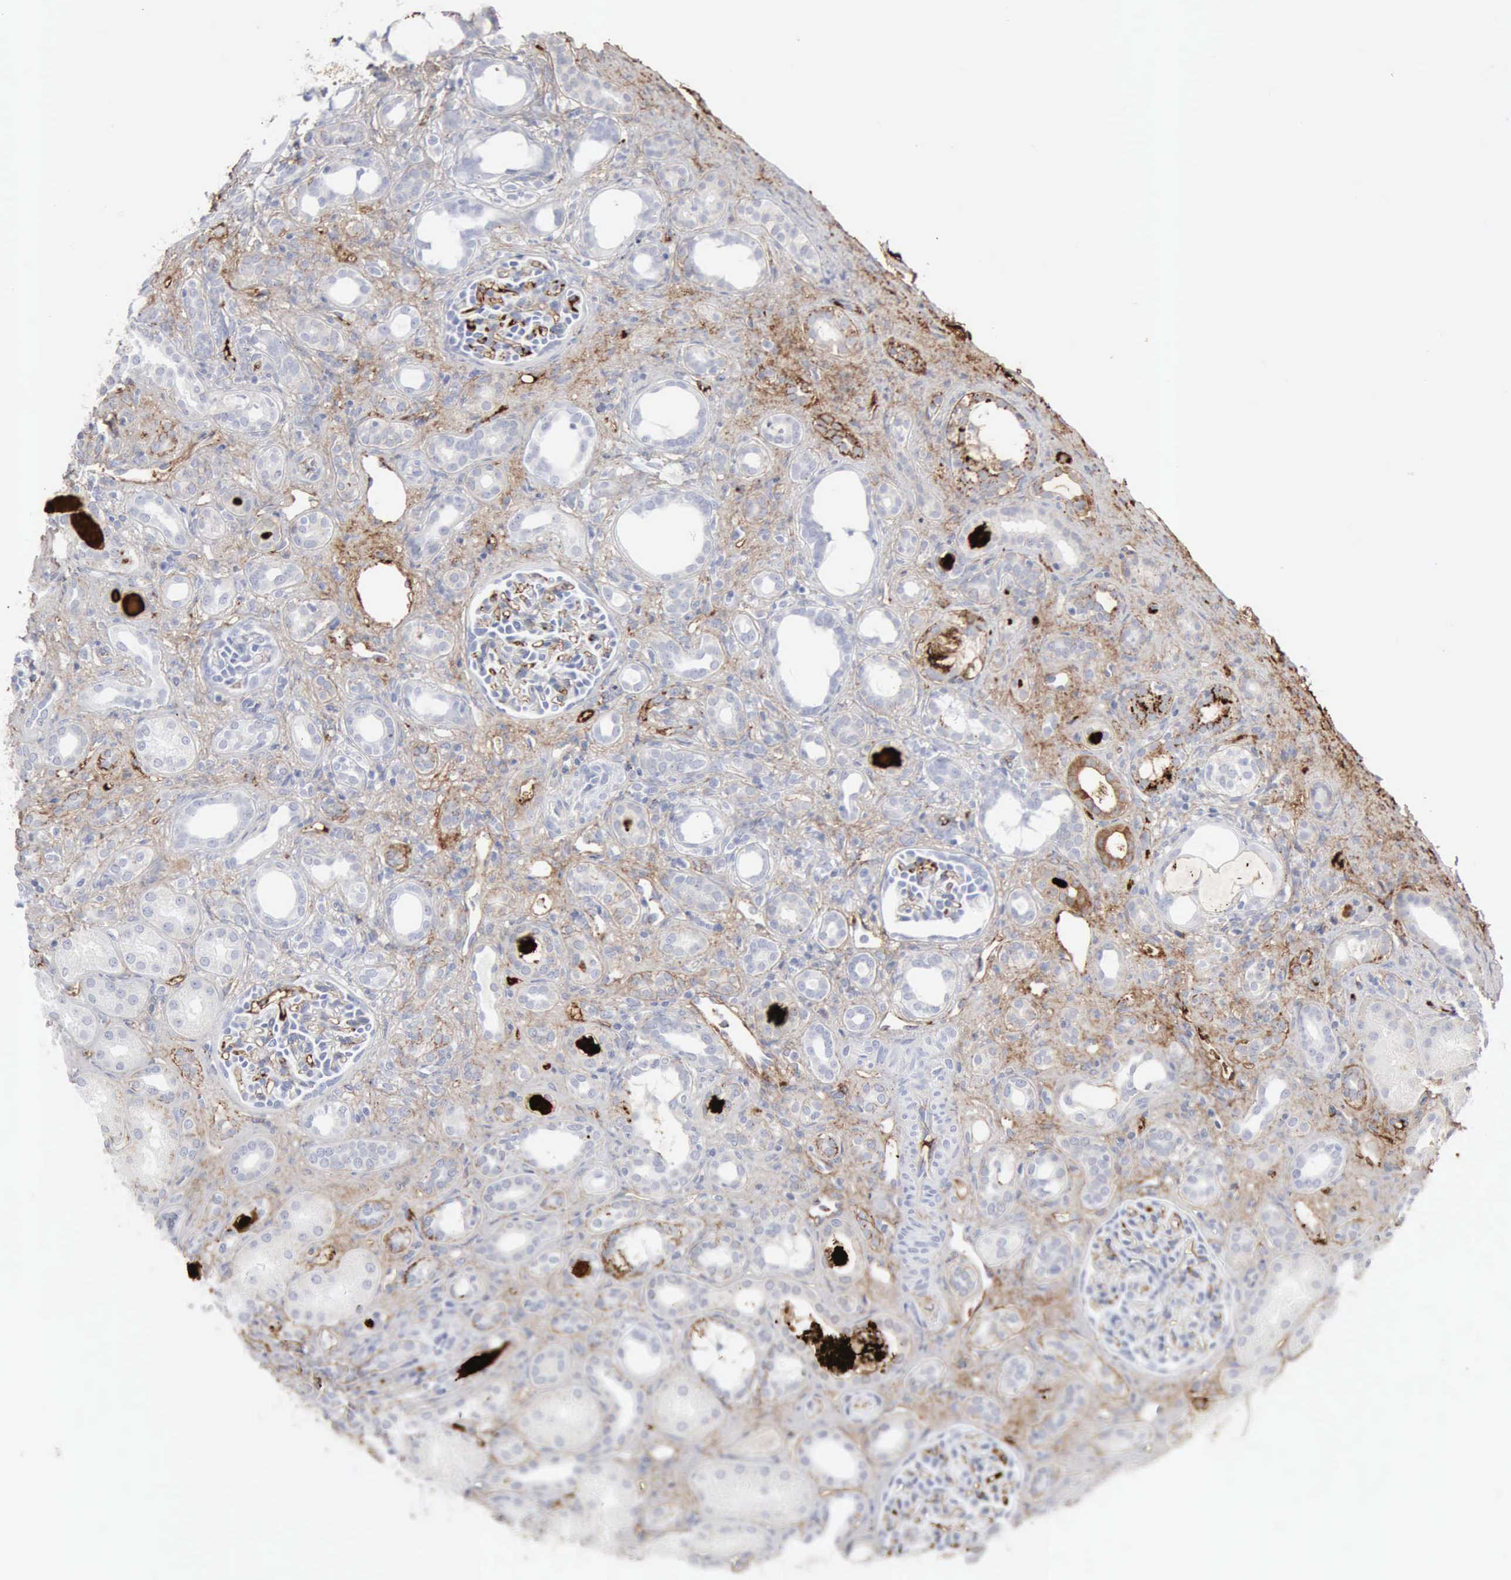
{"staining": {"intensity": "negative", "quantity": "none", "location": "none"}, "tissue": "kidney", "cell_type": "Cells in glomeruli", "image_type": "normal", "snomed": [{"axis": "morphology", "description": "Normal tissue, NOS"}, {"axis": "topography", "description": "Kidney"}], "caption": "This is an immunohistochemistry (IHC) photomicrograph of benign kidney. There is no positivity in cells in glomeruli.", "gene": "C4BPA", "patient": {"sex": "male", "age": 7}}